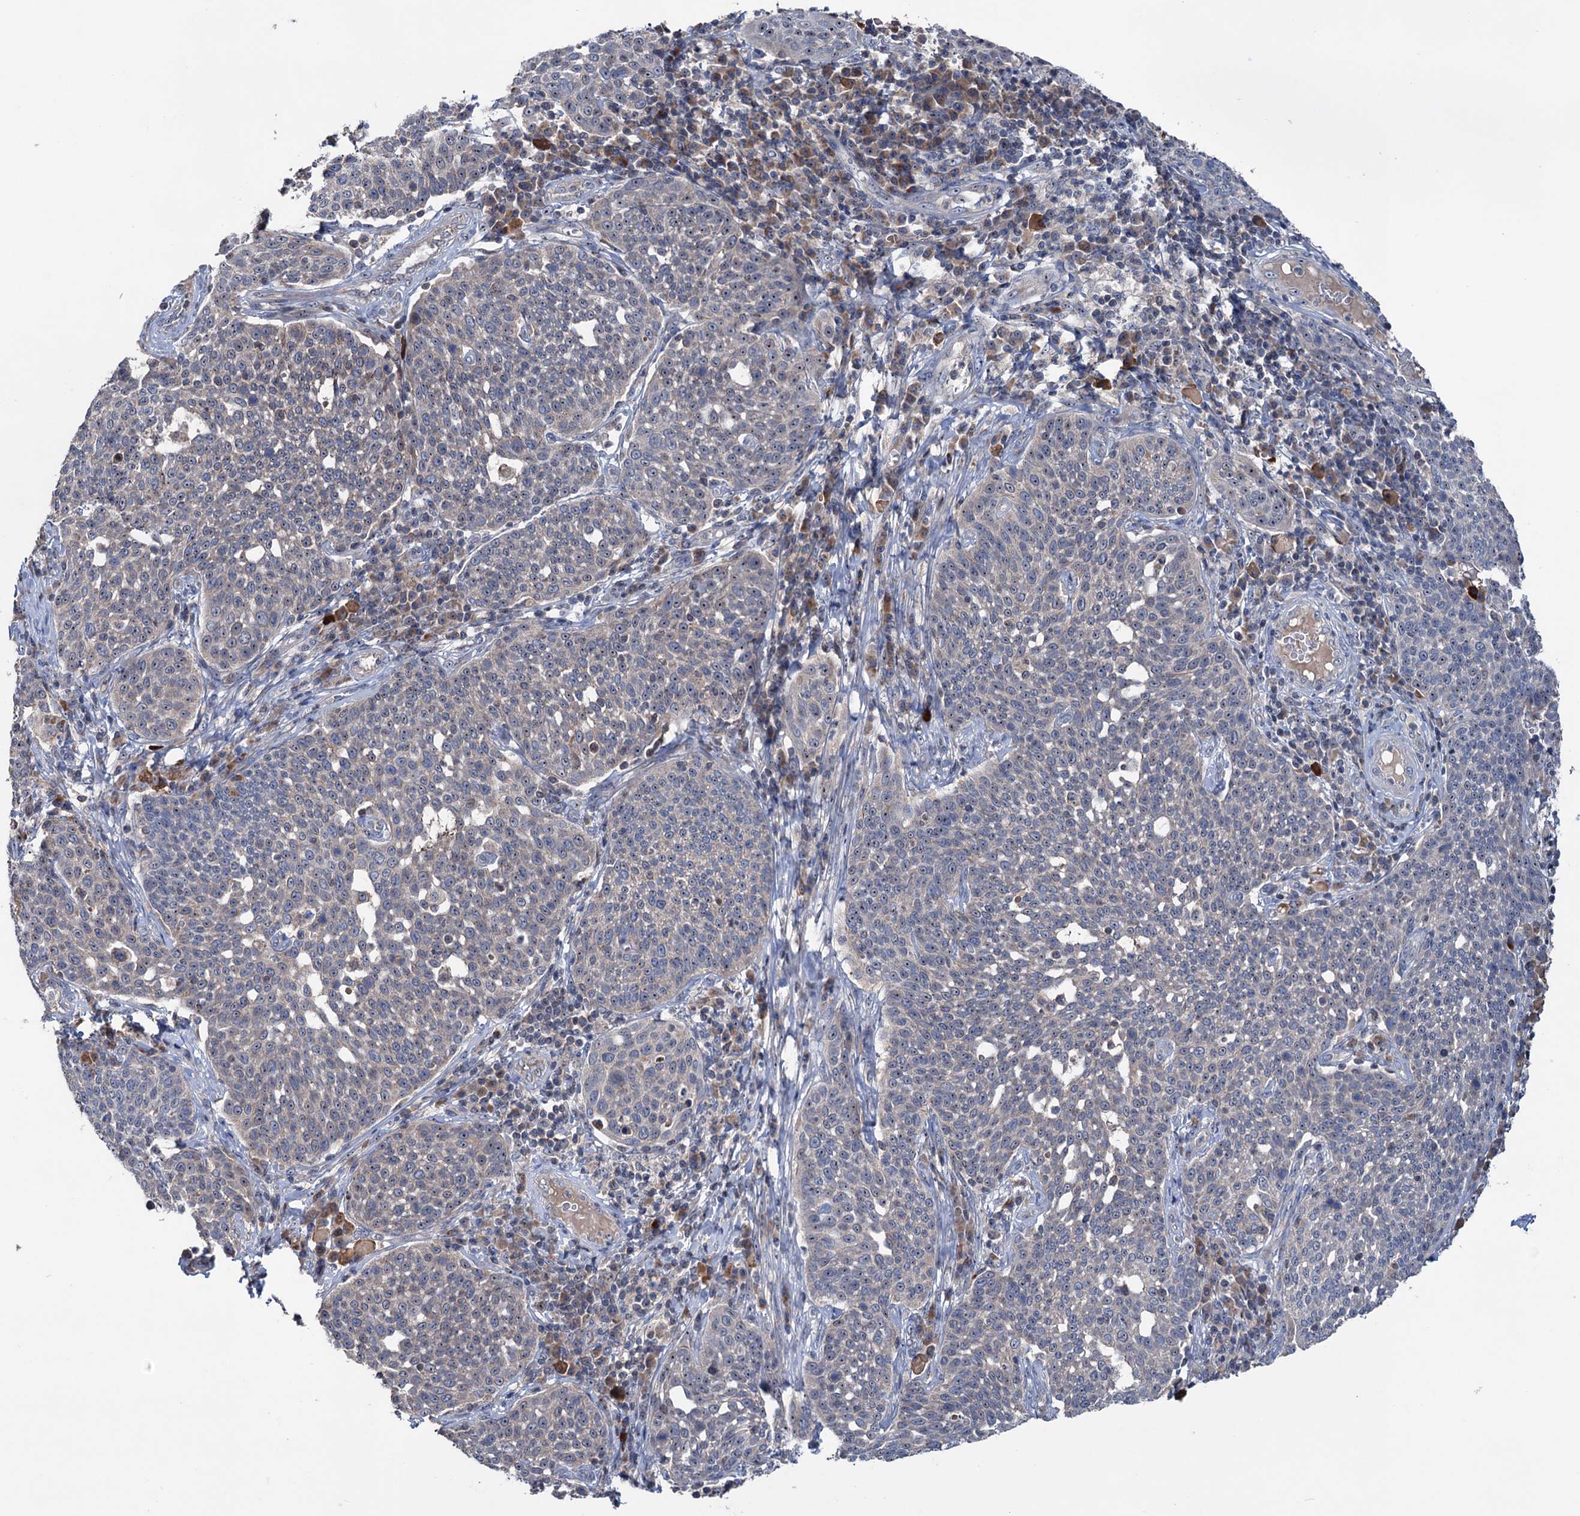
{"staining": {"intensity": "weak", "quantity": "<25%", "location": "cytoplasmic/membranous"}, "tissue": "cervical cancer", "cell_type": "Tumor cells", "image_type": "cancer", "snomed": [{"axis": "morphology", "description": "Squamous cell carcinoma, NOS"}, {"axis": "topography", "description": "Cervix"}], "caption": "Immunohistochemical staining of human cervical cancer (squamous cell carcinoma) reveals no significant positivity in tumor cells.", "gene": "HTR3B", "patient": {"sex": "female", "age": 34}}